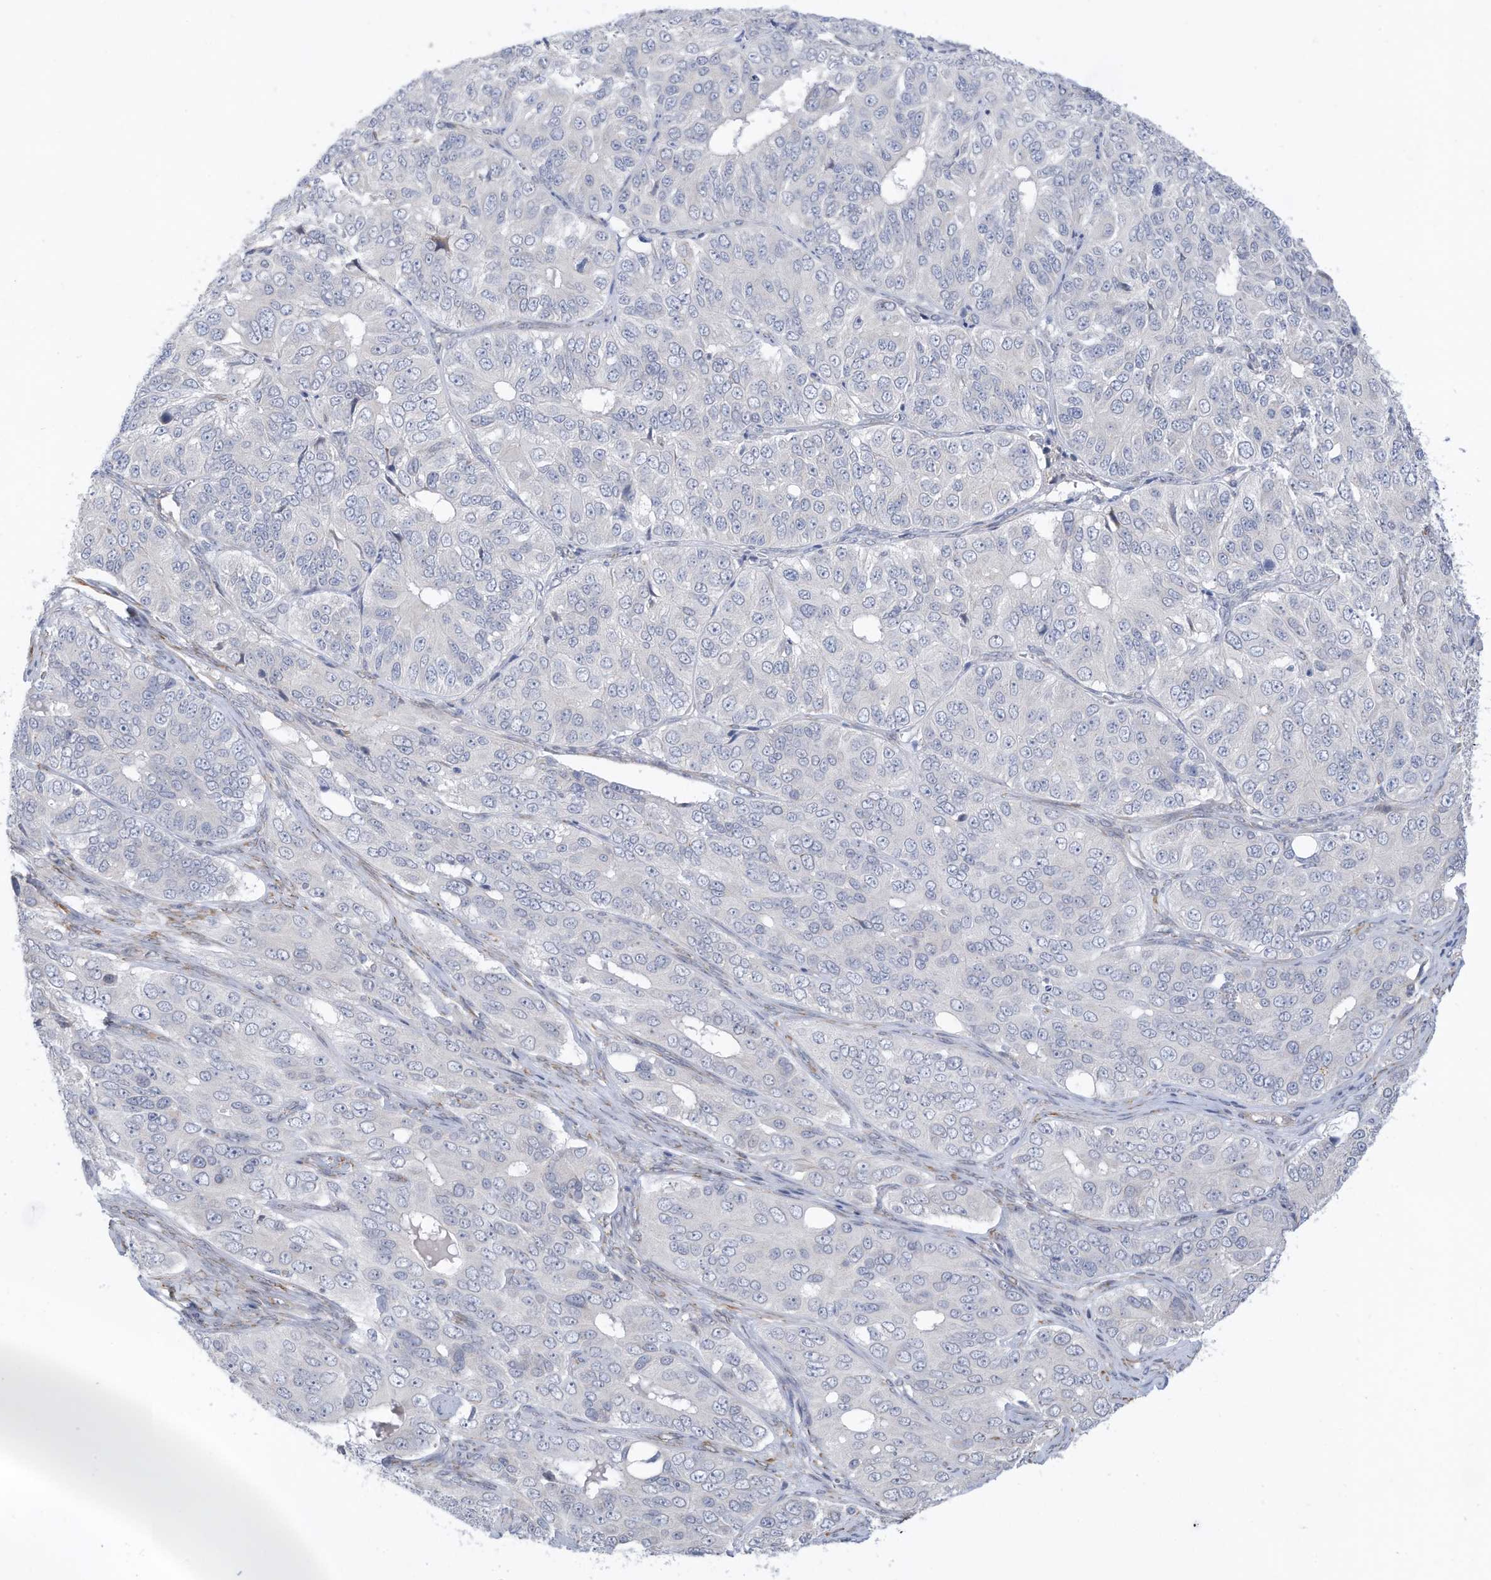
{"staining": {"intensity": "negative", "quantity": "none", "location": "none"}, "tissue": "ovarian cancer", "cell_type": "Tumor cells", "image_type": "cancer", "snomed": [{"axis": "morphology", "description": "Carcinoma, endometroid"}, {"axis": "topography", "description": "Ovary"}], "caption": "This is an immunohistochemistry (IHC) micrograph of human ovarian endometroid carcinoma. There is no positivity in tumor cells.", "gene": "ZNF292", "patient": {"sex": "female", "age": 51}}